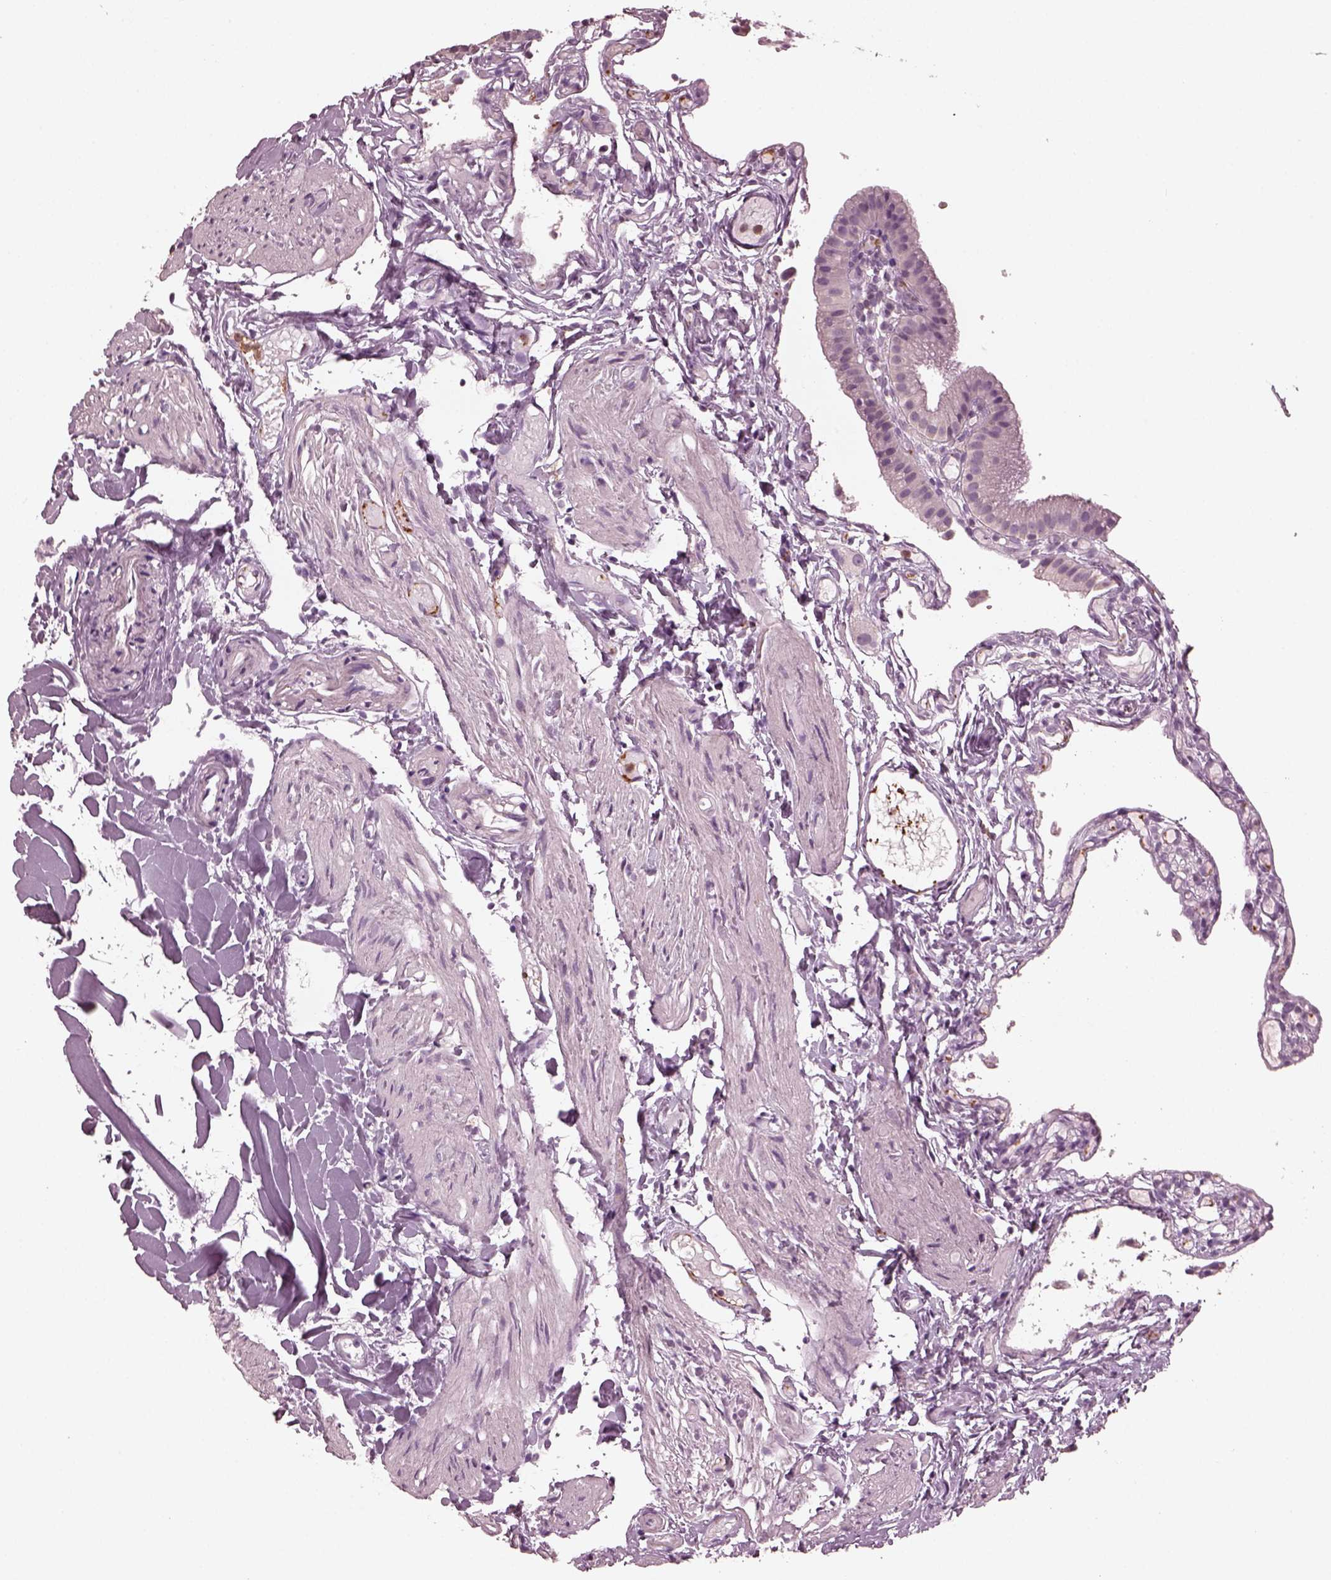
{"staining": {"intensity": "negative", "quantity": "none", "location": "none"}, "tissue": "gallbladder", "cell_type": "Glandular cells", "image_type": "normal", "snomed": [{"axis": "morphology", "description": "Normal tissue, NOS"}, {"axis": "topography", "description": "Gallbladder"}], "caption": "Immunohistochemistry (IHC) of benign gallbladder shows no staining in glandular cells.", "gene": "PSTPIP2", "patient": {"sex": "female", "age": 47}}